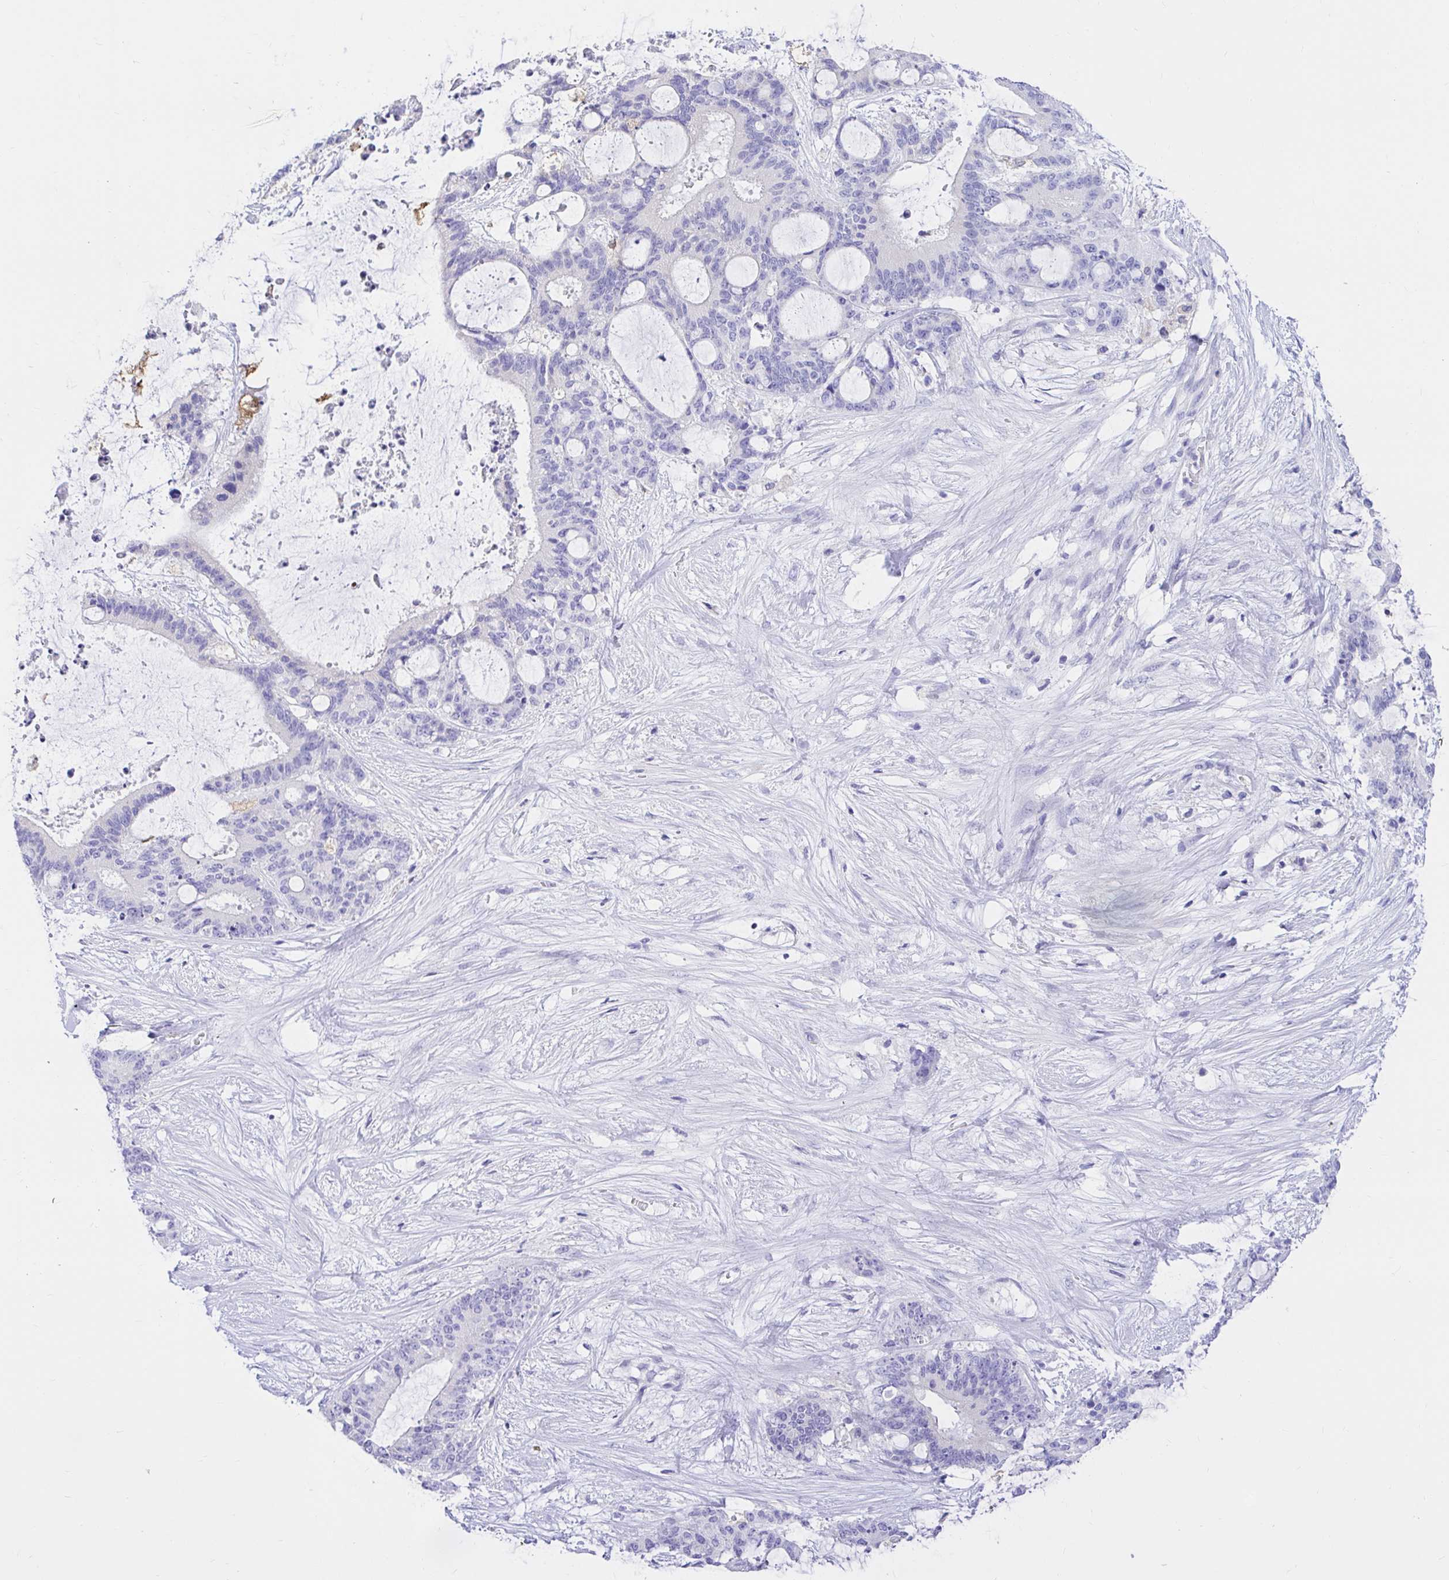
{"staining": {"intensity": "negative", "quantity": "none", "location": "none"}, "tissue": "liver cancer", "cell_type": "Tumor cells", "image_type": "cancer", "snomed": [{"axis": "morphology", "description": "Normal tissue, NOS"}, {"axis": "morphology", "description": "Cholangiocarcinoma"}, {"axis": "topography", "description": "Liver"}, {"axis": "topography", "description": "Peripheral nerve tissue"}], "caption": "Immunohistochemical staining of human liver cancer (cholangiocarcinoma) reveals no significant expression in tumor cells.", "gene": "BACE2", "patient": {"sex": "female", "age": 73}}